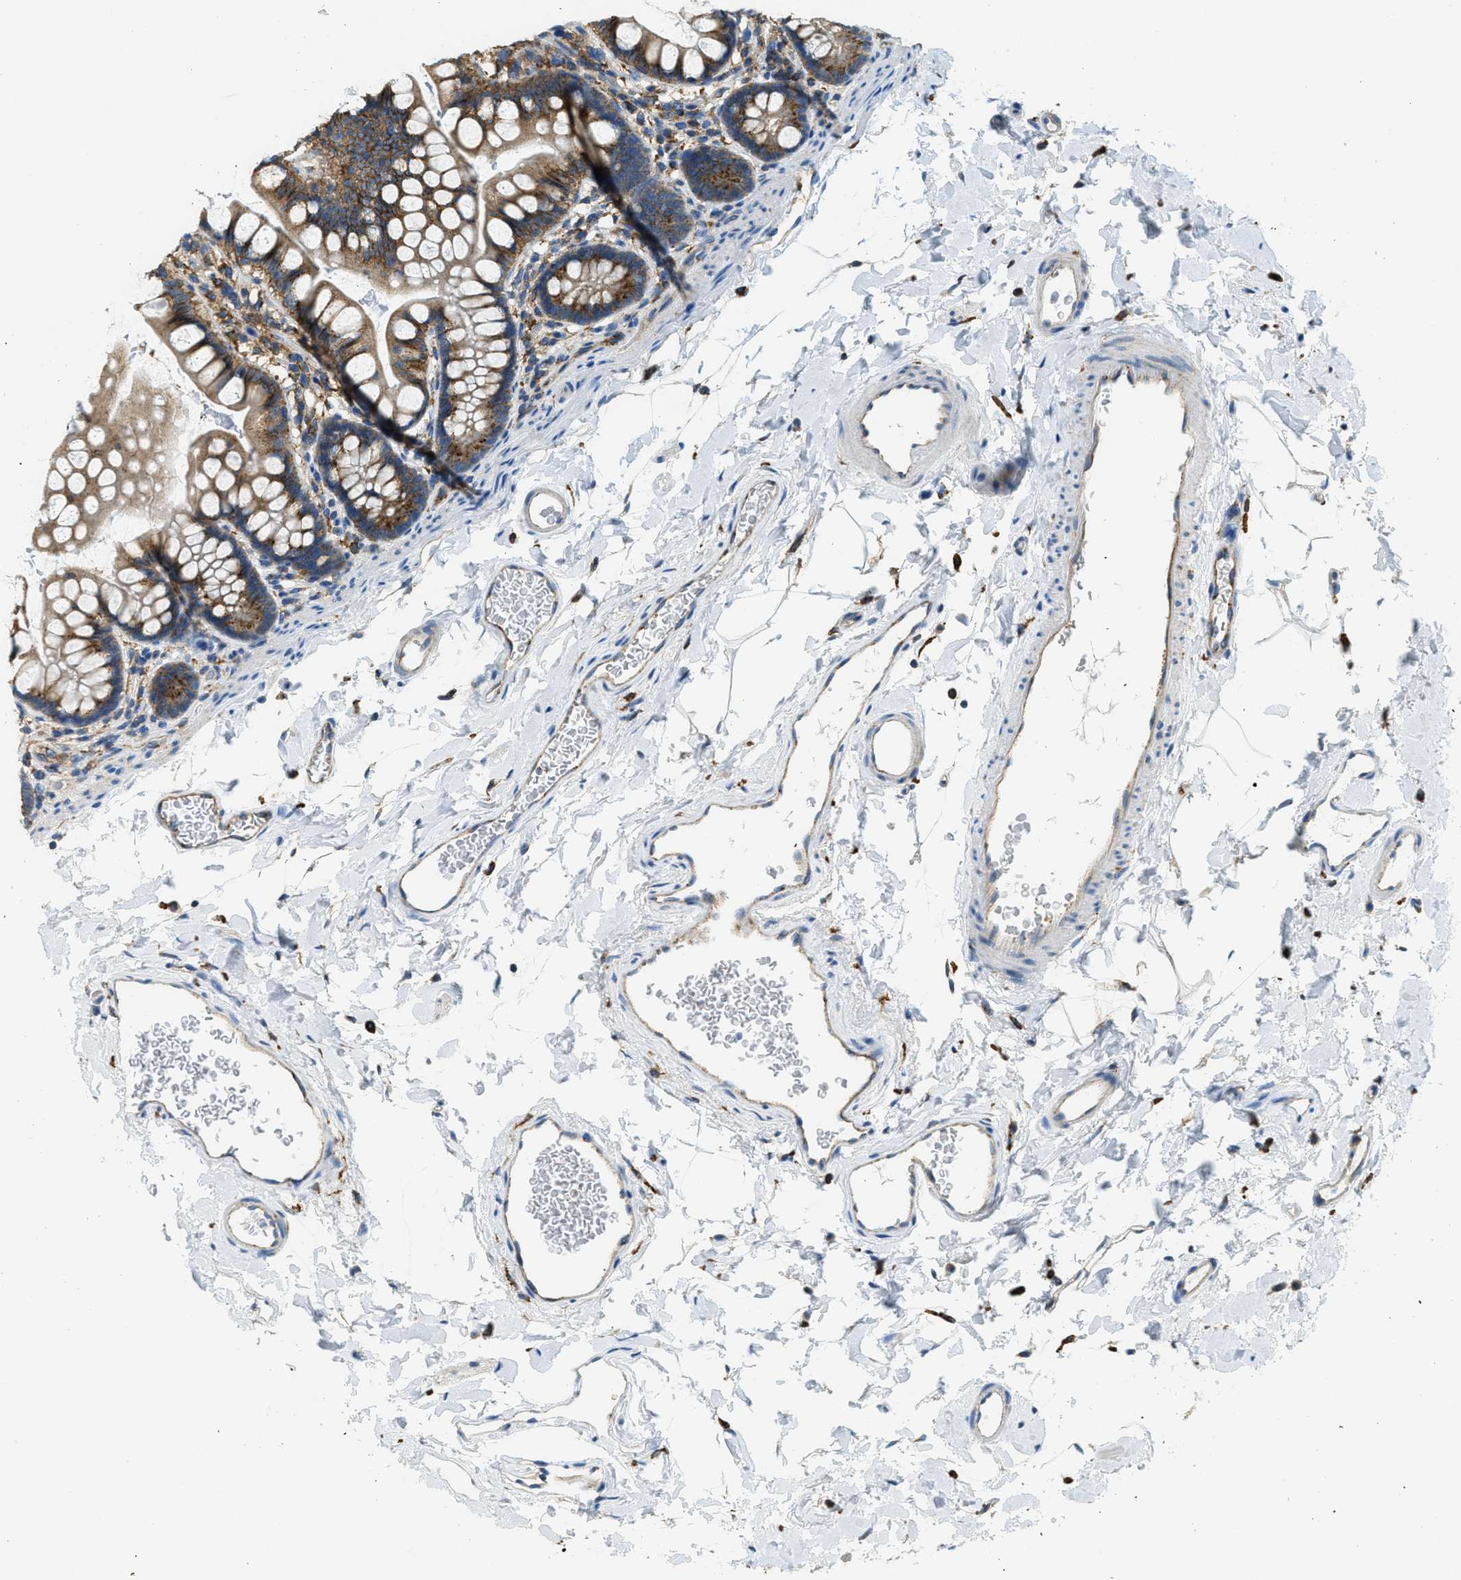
{"staining": {"intensity": "moderate", "quantity": ">75%", "location": "cytoplasmic/membranous"}, "tissue": "small intestine", "cell_type": "Glandular cells", "image_type": "normal", "snomed": [{"axis": "morphology", "description": "Normal tissue, NOS"}, {"axis": "topography", "description": "Small intestine"}], "caption": "Immunohistochemical staining of normal human small intestine shows >75% levels of moderate cytoplasmic/membranous protein positivity in about >75% of glandular cells.", "gene": "AP2B1", "patient": {"sex": "female", "age": 58}}